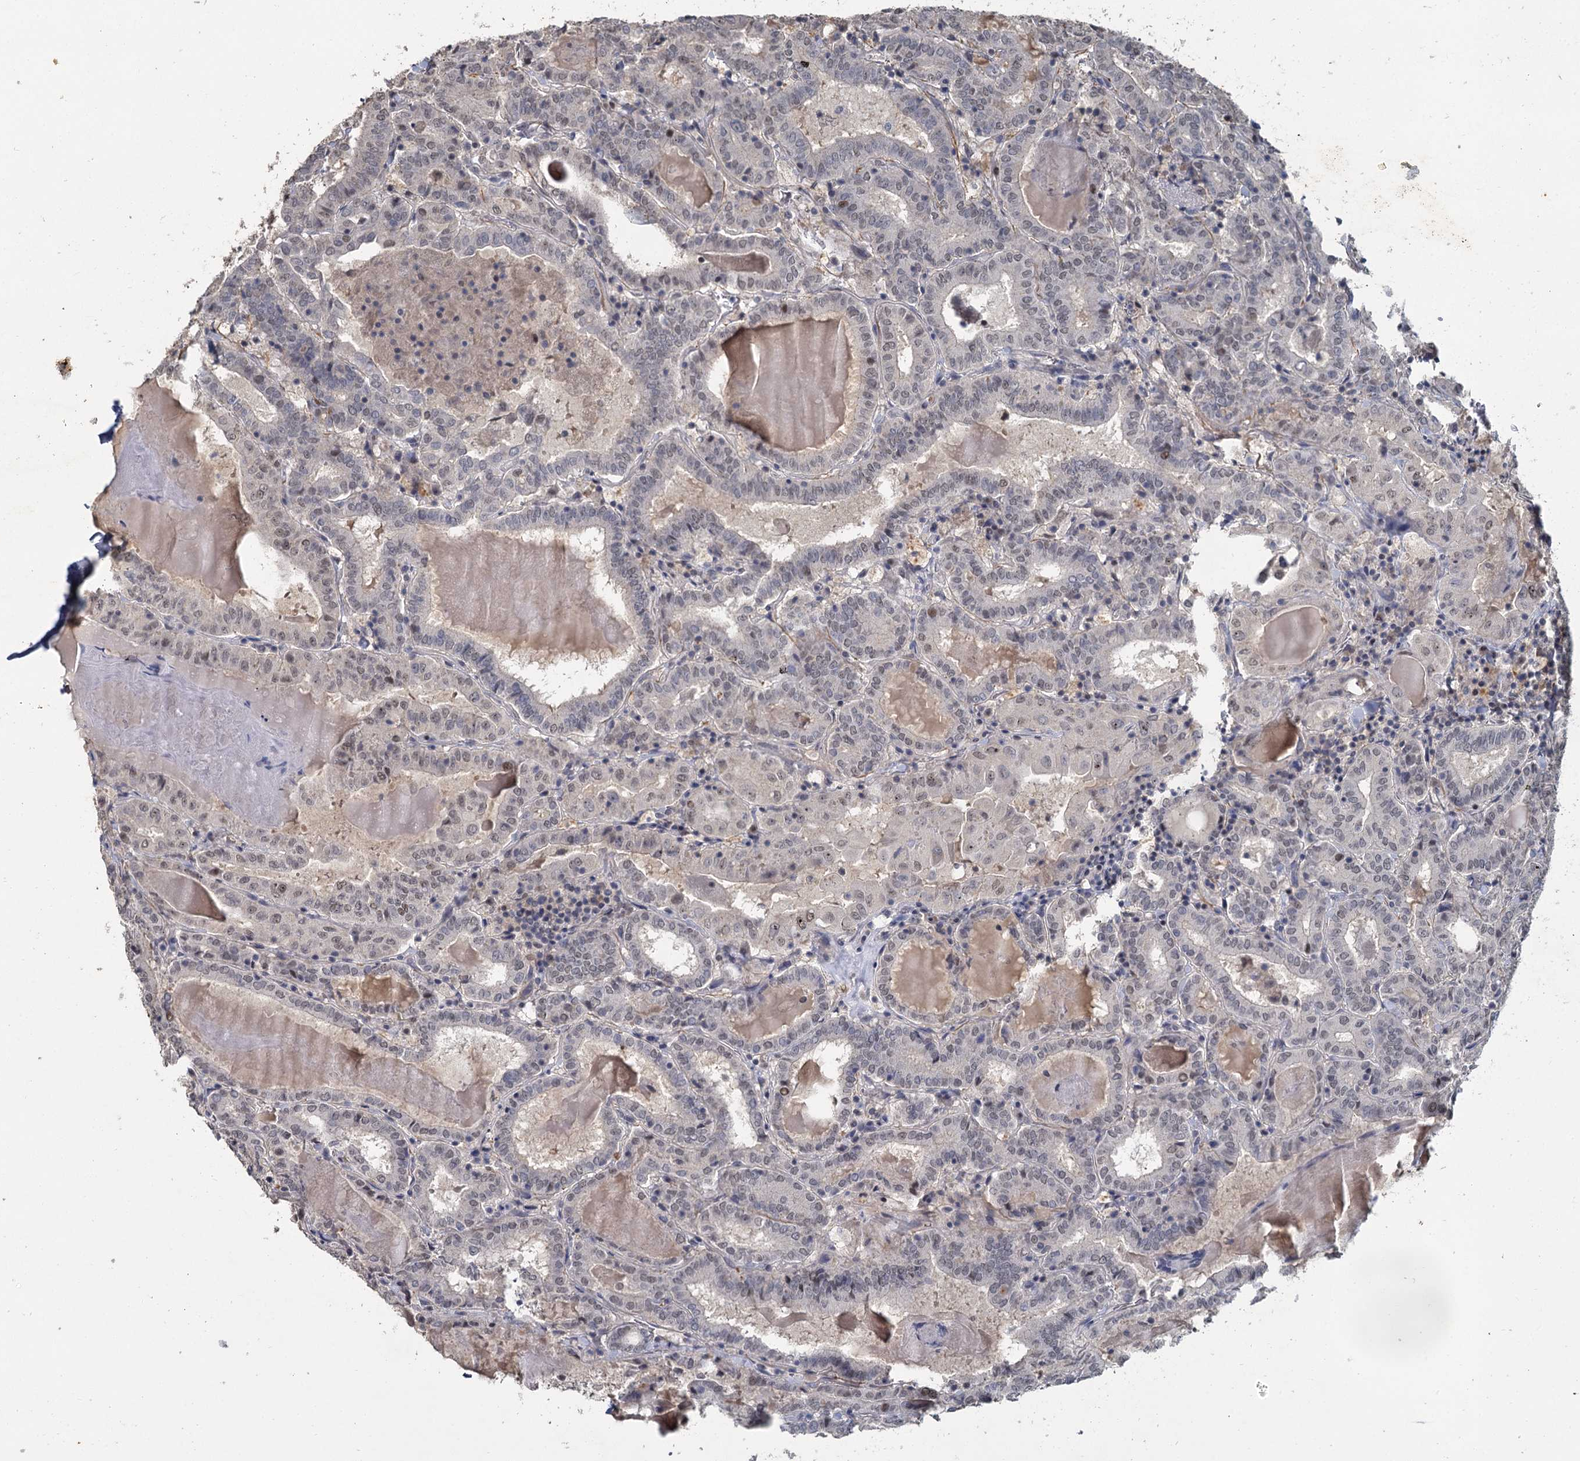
{"staining": {"intensity": "weak", "quantity": "<25%", "location": "nuclear"}, "tissue": "thyroid cancer", "cell_type": "Tumor cells", "image_type": "cancer", "snomed": [{"axis": "morphology", "description": "Papillary adenocarcinoma, NOS"}, {"axis": "topography", "description": "Thyroid gland"}], "caption": "Micrograph shows no significant protein positivity in tumor cells of thyroid cancer.", "gene": "MUCL1", "patient": {"sex": "female", "age": 72}}